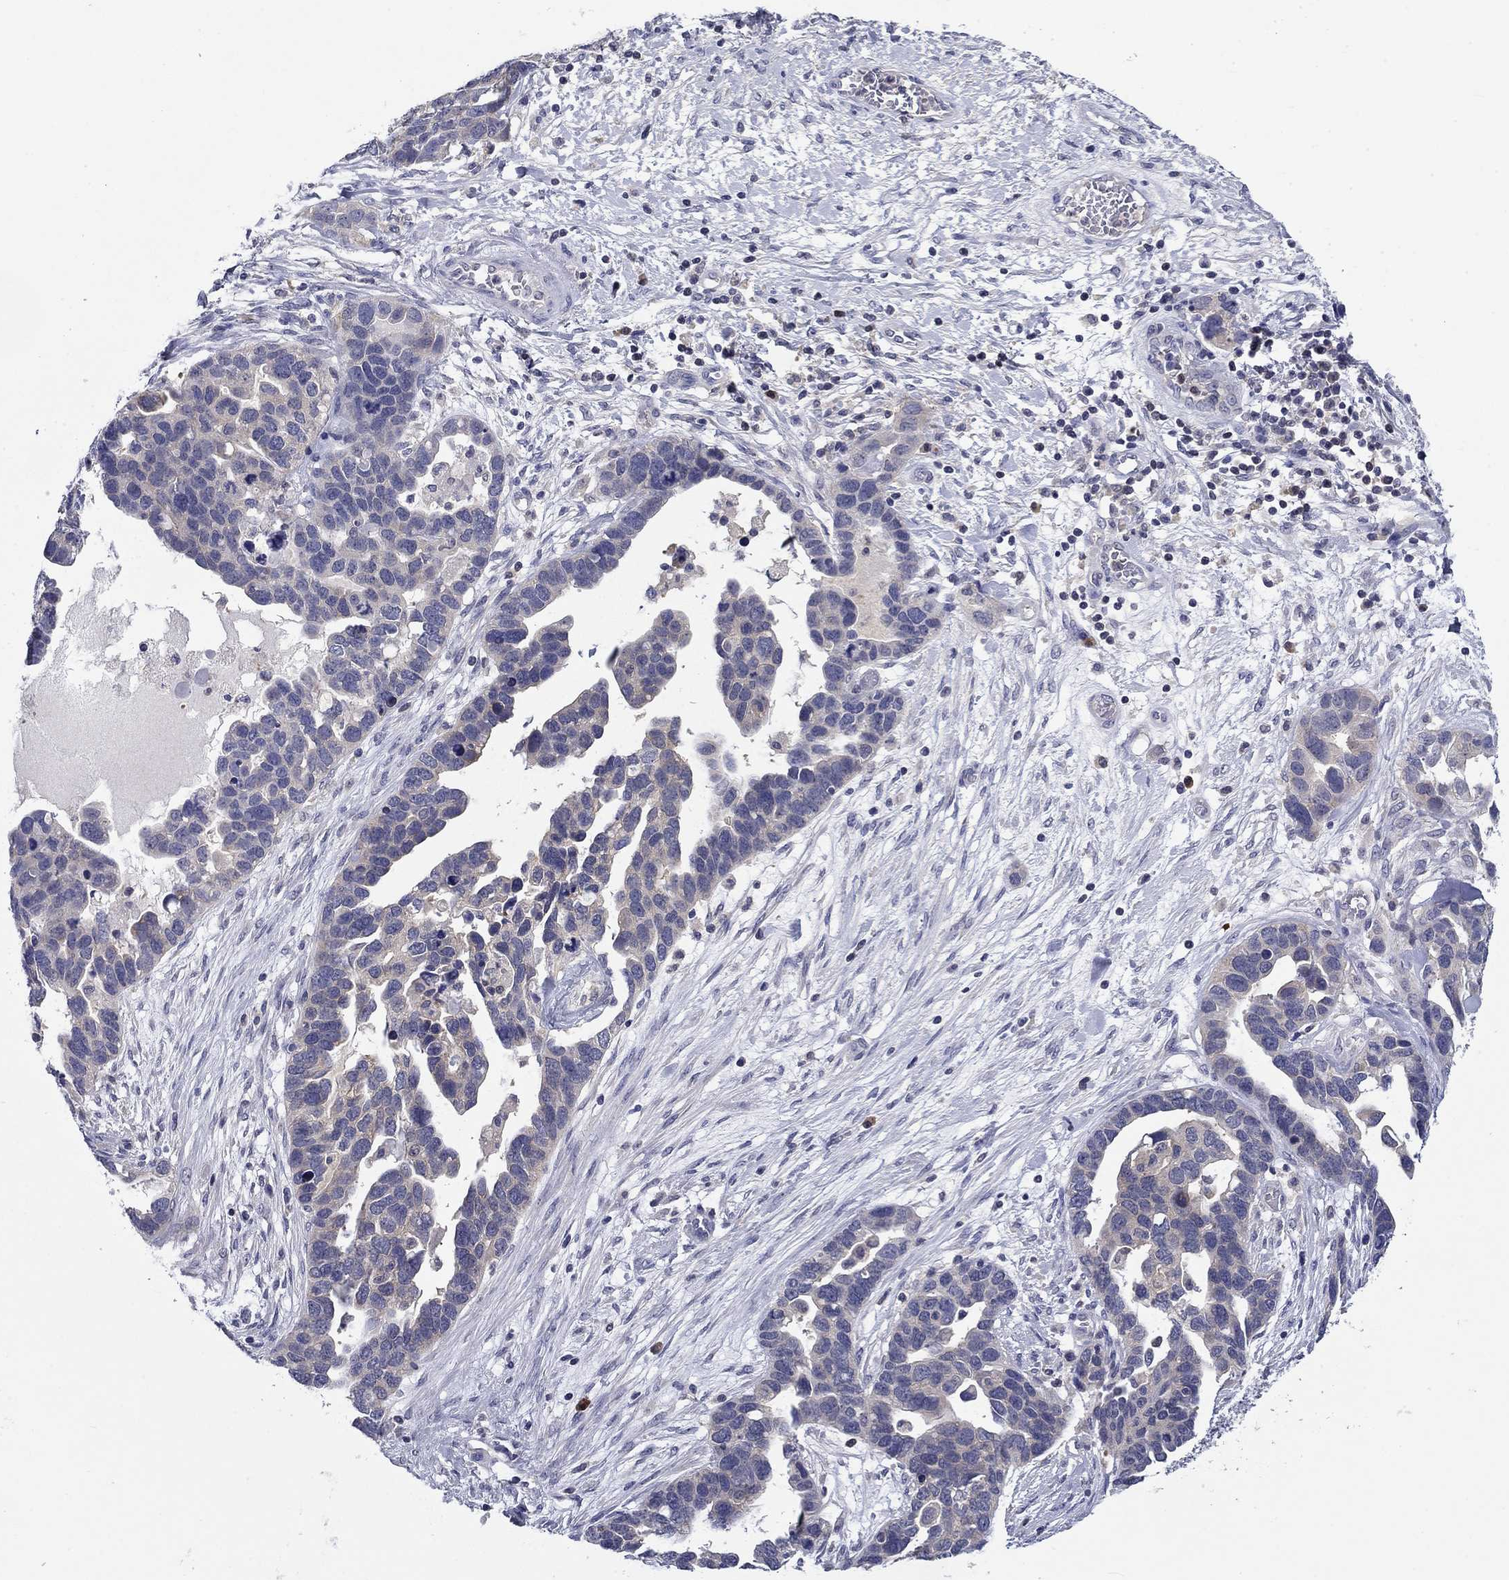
{"staining": {"intensity": "negative", "quantity": "none", "location": "none"}, "tissue": "ovarian cancer", "cell_type": "Tumor cells", "image_type": "cancer", "snomed": [{"axis": "morphology", "description": "Cystadenocarcinoma, serous, NOS"}, {"axis": "topography", "description": "Ovary"}], "caption": "A high-resolution micrograph shows IHC staining of ovarian cancer, which shows no significant expression in tumor cells.", "gene": "POU2F2", "patient": {"sex": "female", "age": 54}}